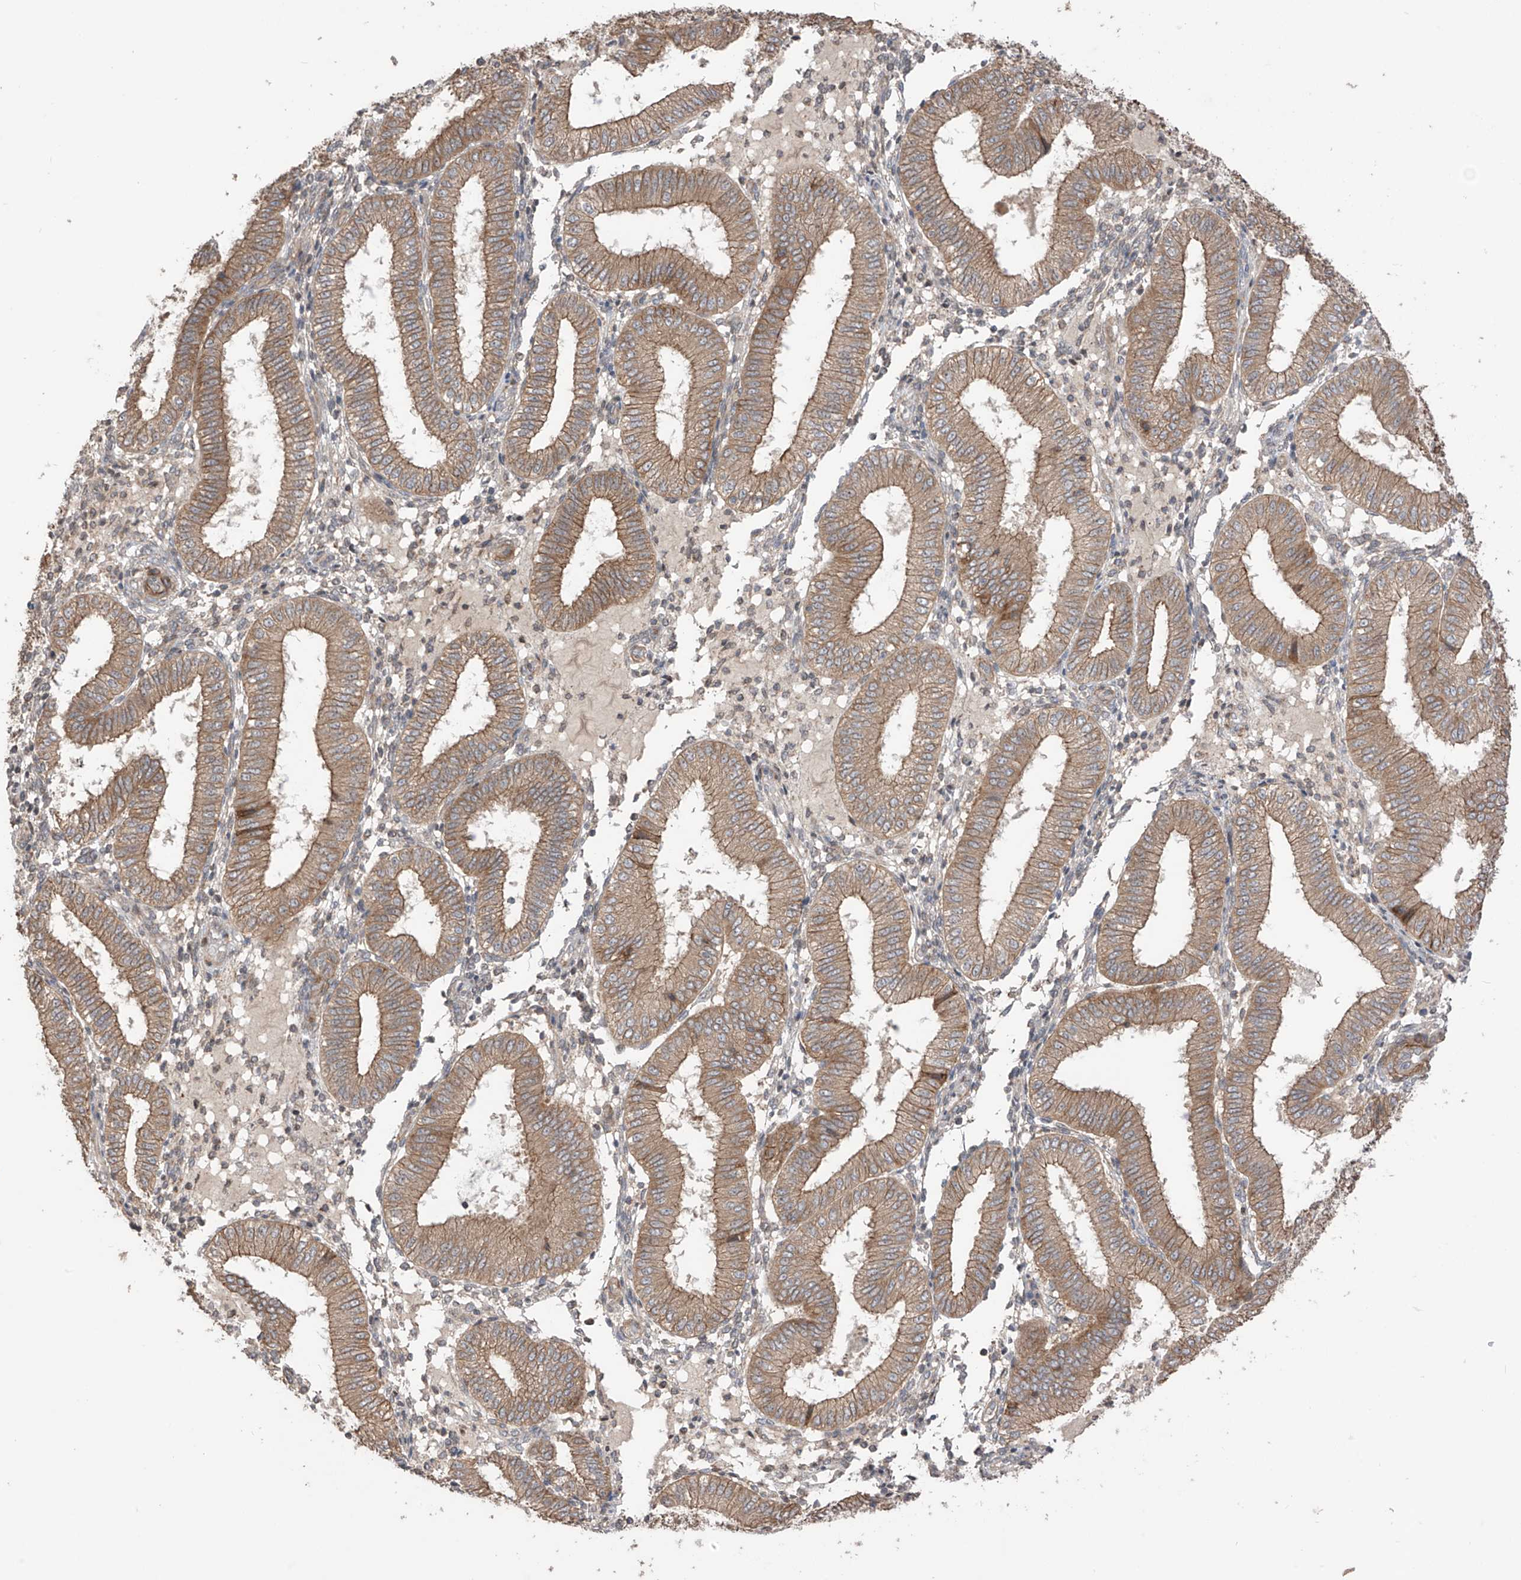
{"staining": {"intensity": "negative", "quantity": "none", "location": "none"}, "tissue": "endometrium", "cell_type": "Cells in endometrial stroma", "image_type": "normal", "snomed": [{"axis": "morphology", "description": "Normal tissue, NOS"}, {"axis": "topography", "description": "Endometrium"}], "caption": "A high-resolution image shows immunohistochemistry staining of normal endometrium, which shows no significant staining in cells in endometrial stroma.", "gene": "LRRC74A", "patient": {"sex": "female", "age": 39}}